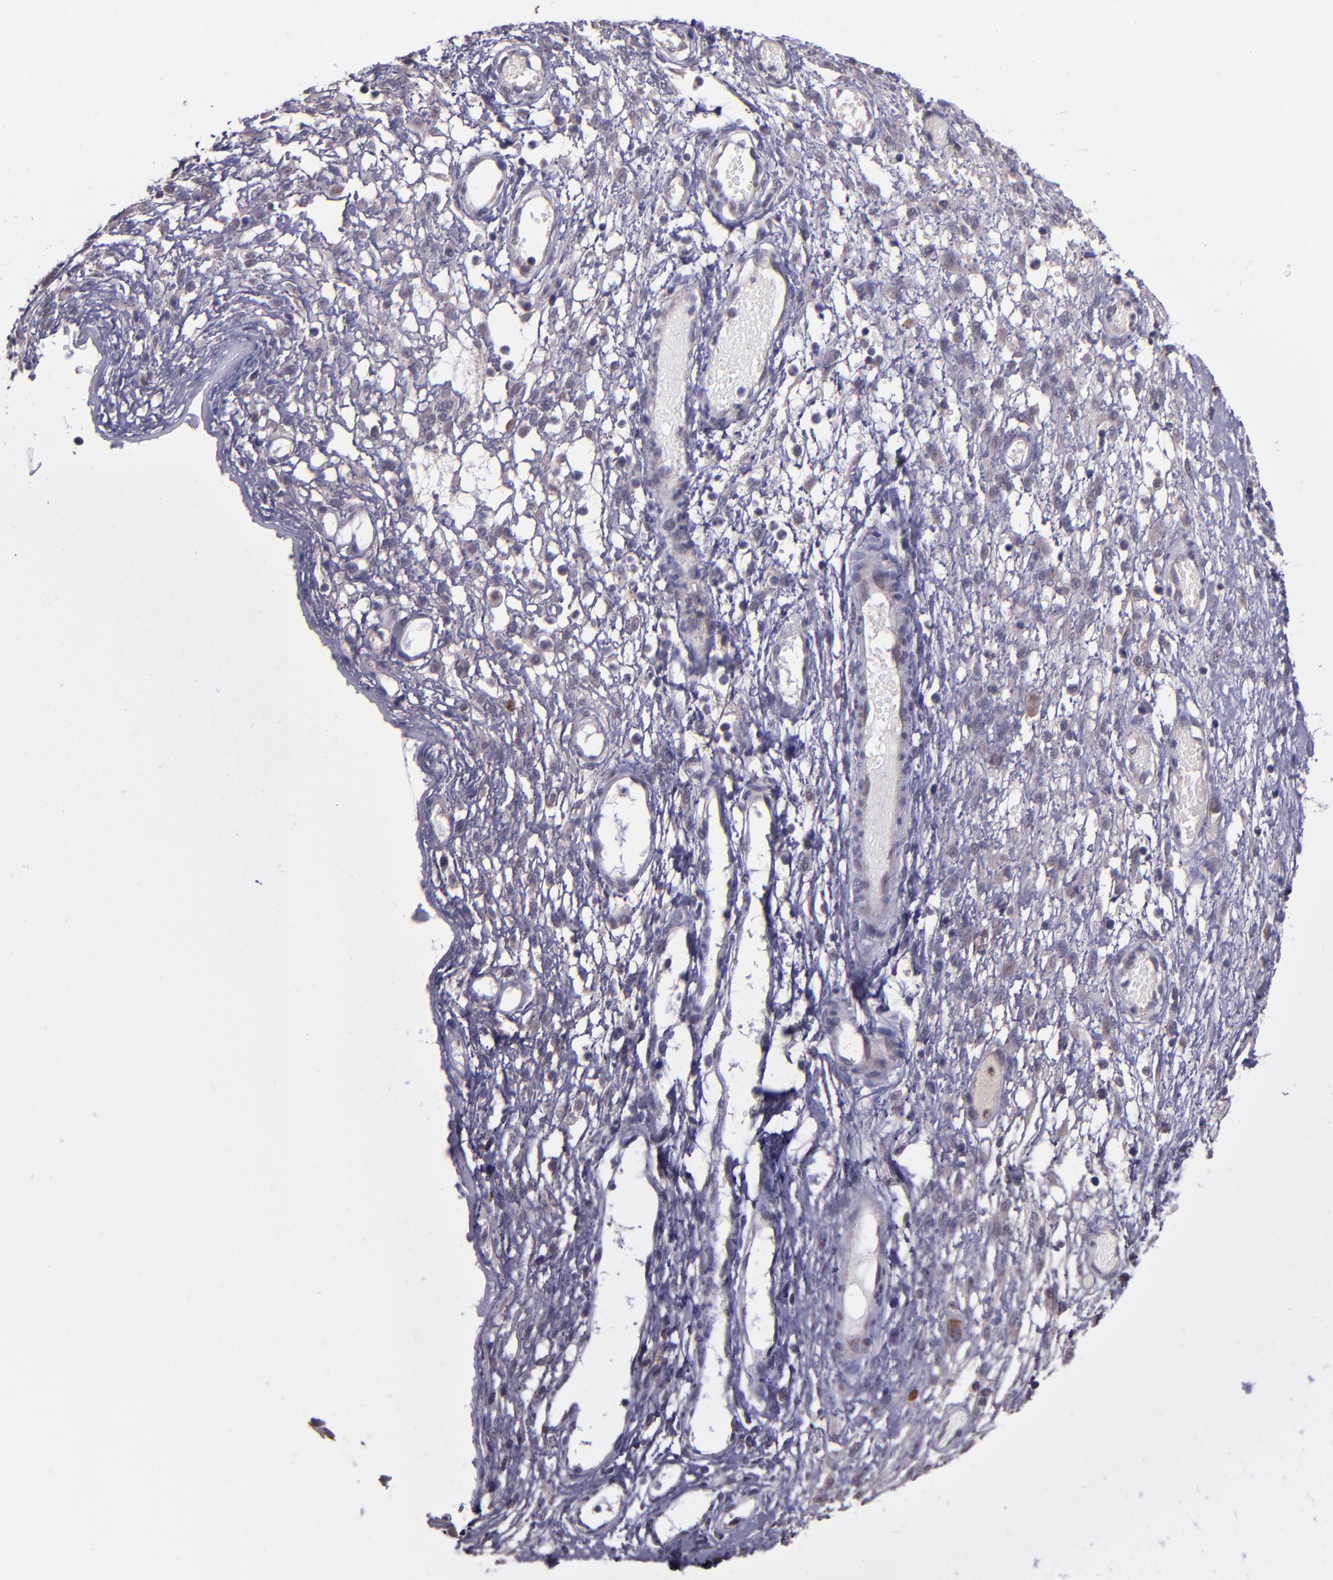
{"staining": {"intensity": "weak", "quantity": ">75%", "location": "cytoplasmic/membranous"}, "tissue": "ovarian cancer", "cell_type": "Tumor cells", "image_type": "cancer", "snomed": [{"axis": "morphology", "description": "Carcinoma, endometroid"}, {"axis": "topography", "description": "Ovary"}], "caption": "This histopathology image displays immunohistochemistry staining of endometroid carcinoma (ovarian), with low weak cytoplasmic/membranous staining in about >75% of tumor cells.", "gene": "TAF7L", "patient": {"sex": "female", "age": 42}}